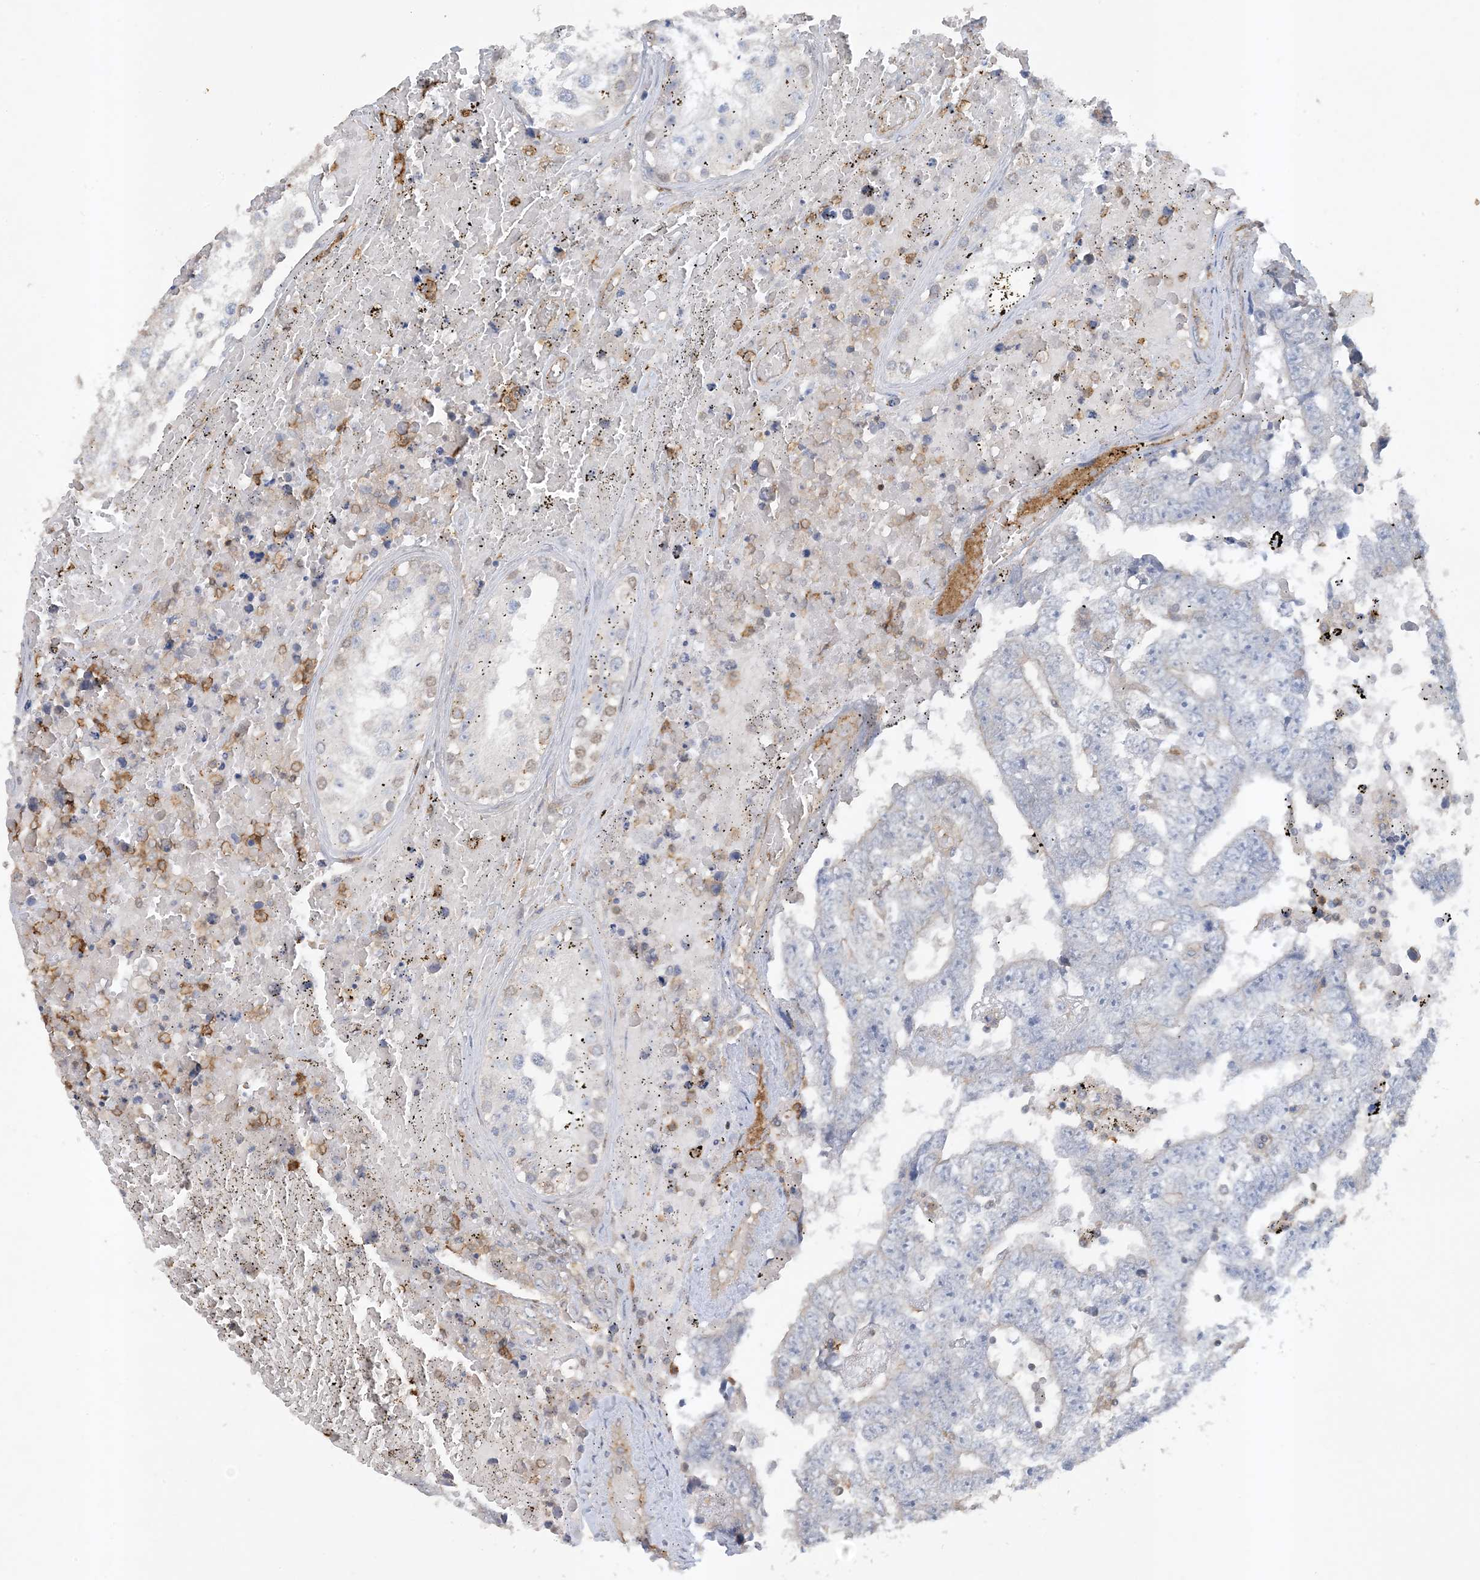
{"staining": {"intensity": "negative", "quantity": "none", "location": "none"}, "tissue": "testis cancer", "cell_type": "Tumor cells", "image_type": "cancer", "snomed": [{"axis": "morphology", "description": "Carcinoma, Embryonal, NOS"}, {"axis": "topography", "description": "Testis"}], "caption": "An image of testis cancer (embryonal carcinoma) stained for a protein reveals no brown staining in tumor cells. The staining was performed using DAB (3,3'-diaminobenzidine) to visualize the protein expression in brown, while the nuclei were stained in blue with hematoxylin (Magnification: 20x).", "gene": "TMSB4X", "patient": {"sex": "male", "age": 25}}